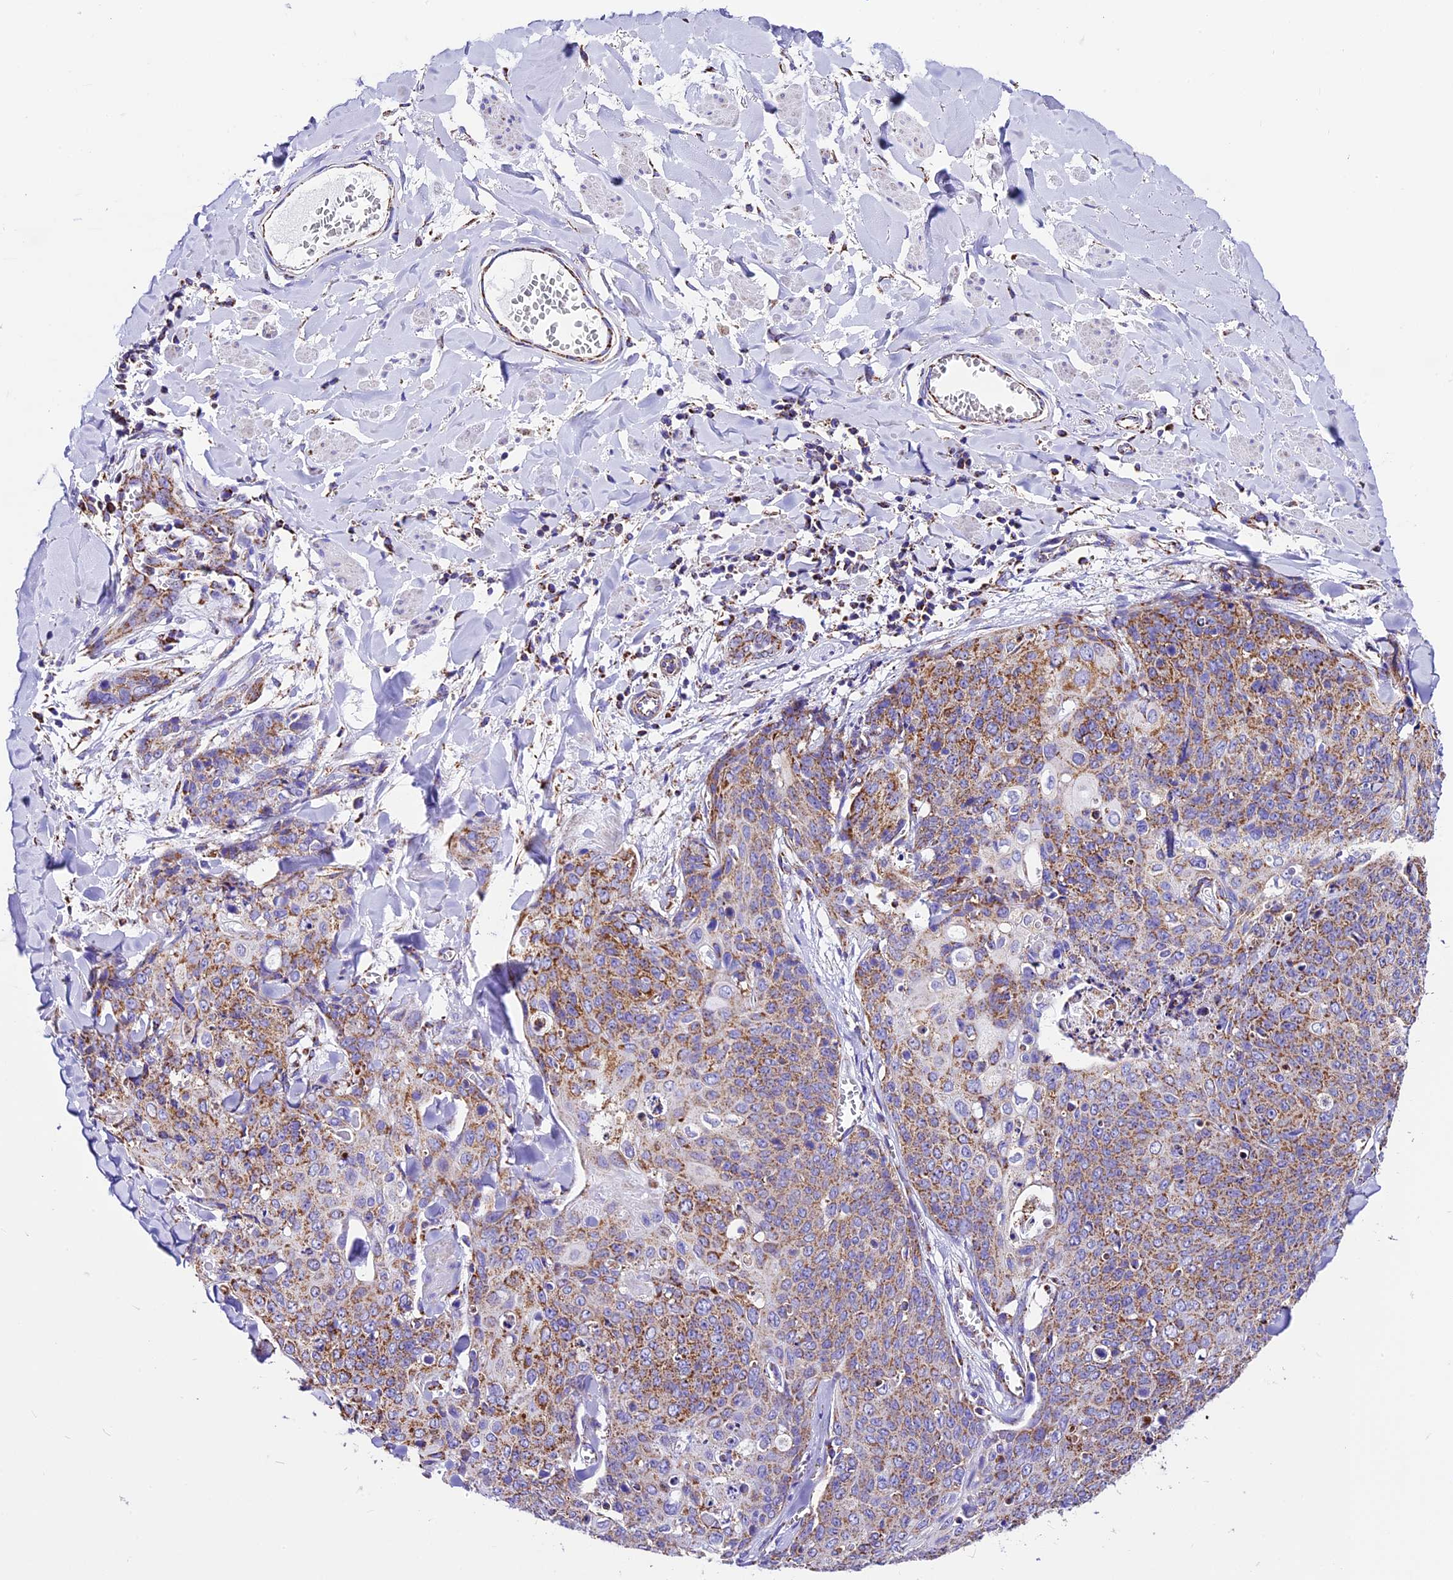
{"staining": {"intensity": "moderate", "quantity": ">75%", "location": "cytoplasmic/membranous"}, "tissue": "skin cancer", "cell_type": "Tumor cells", "image_type": "cancer", "snomed": [{"axis": "morphology", "description": "Squamous cell carcinoma, NOS"}, {"axis": "topography", "description": "Skin"}, {"axis": "topography", "description": "Vulva"}], "caption": "Brown immunohistochemical staining in human skin cancer reveals moderate cytoplasmic/membranous staining in approximately >75% of tumor cells.", "gene": "DCAF5", "patient": {"sex": "female", "age": 85}}